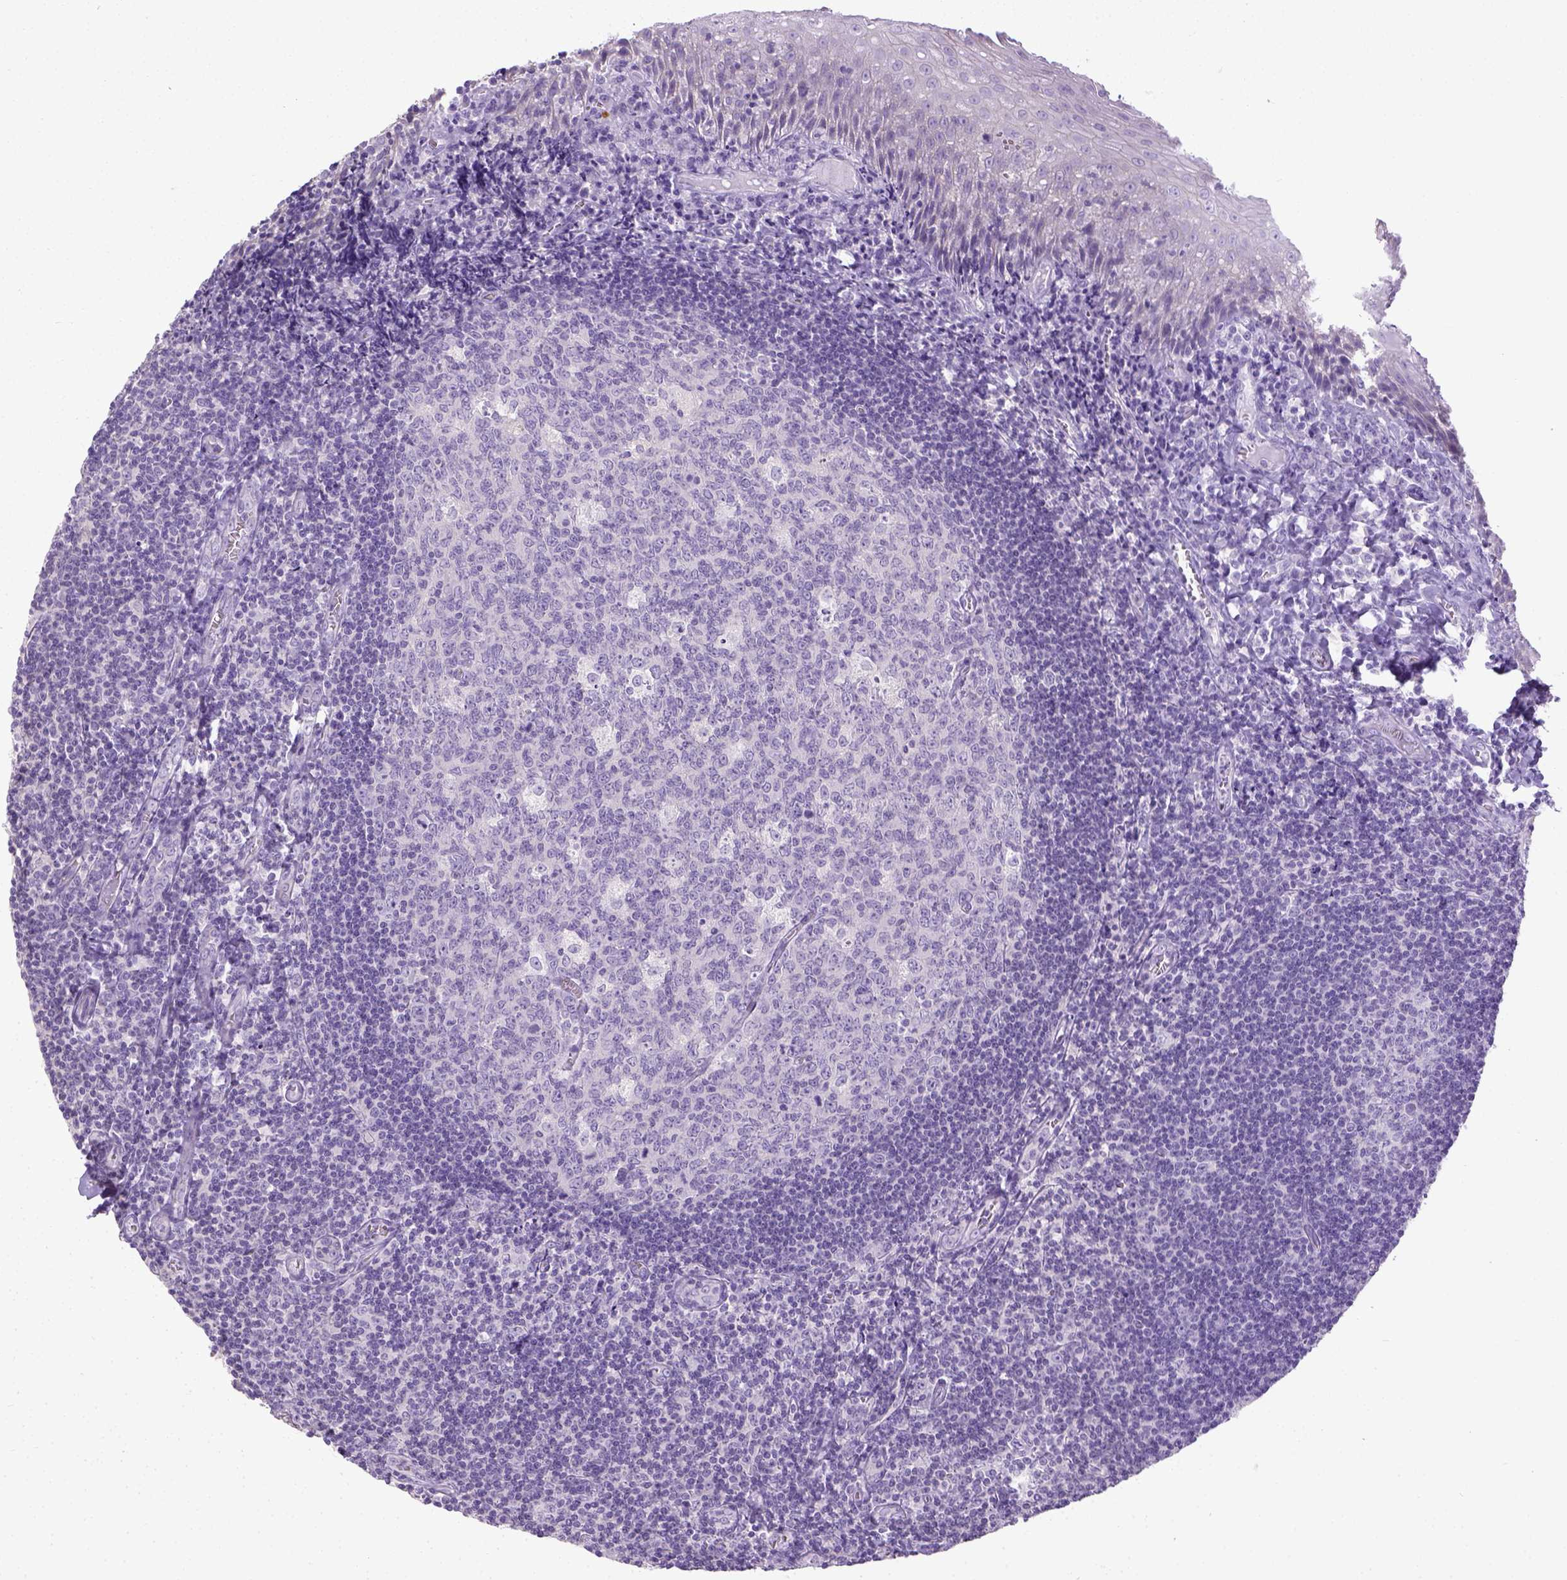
{"staining": {"intensity": "negative", "quantity": "none", "location": "none"}, "tissue": "tonsil", "cell_type": "Germinal center cells", "image_type": "normal", "snomed": [{"axis": "morphology", "description": "Normal tissue, NOS"}, {"axis": "morphology", "description": "Inflammation, NOS"}, {"axis": "topography", "description": "Tonsil"}], "caption": "Tonsil was stained to show a protein in brown. There is no significant positivity in germinal center cells. (Immunohistochemistry (ihc), brightfield microscopy, high magnification).", "gene": "LGSN", "patient": {"sex": "female", "age": 31}}